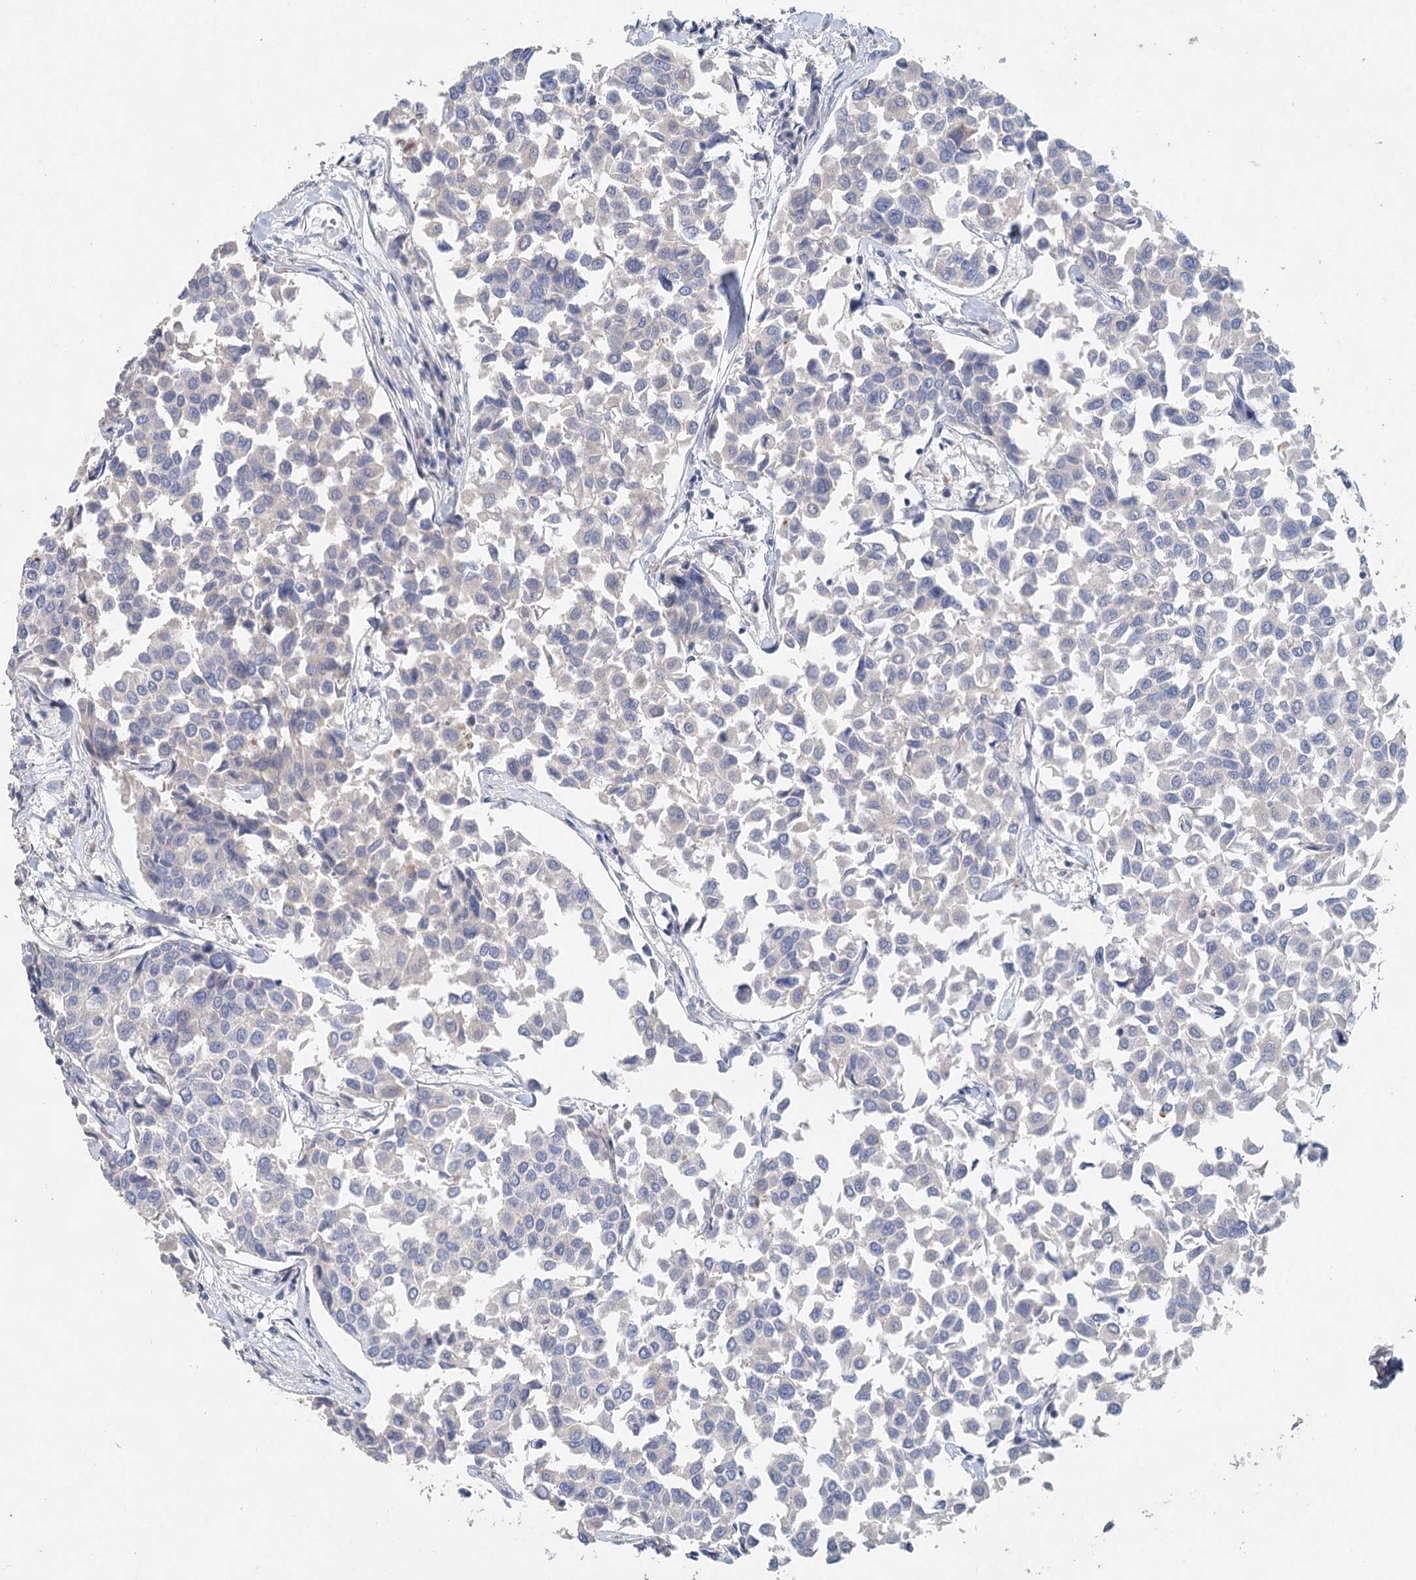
{"staining": {"intensity": "negative", "quantity": "none", "location": "none"}, "tissue": "breast cancer", "cell_type": "Tumor cells", "image_type": "cancer", "snomed": [{"axis": "morphology", "description": "Duct carcinoma"}, {"axis": "topography", "description": "Breast"}], "caption": "Immunohistochemistry (IHC) image of breast cancer (invasive ductal carcinoma) stained for a protein (brown), which reveals no positivity in tumor cells.", "gene": "MYL6B", "patient": {"sex": "female", "age": 55}}